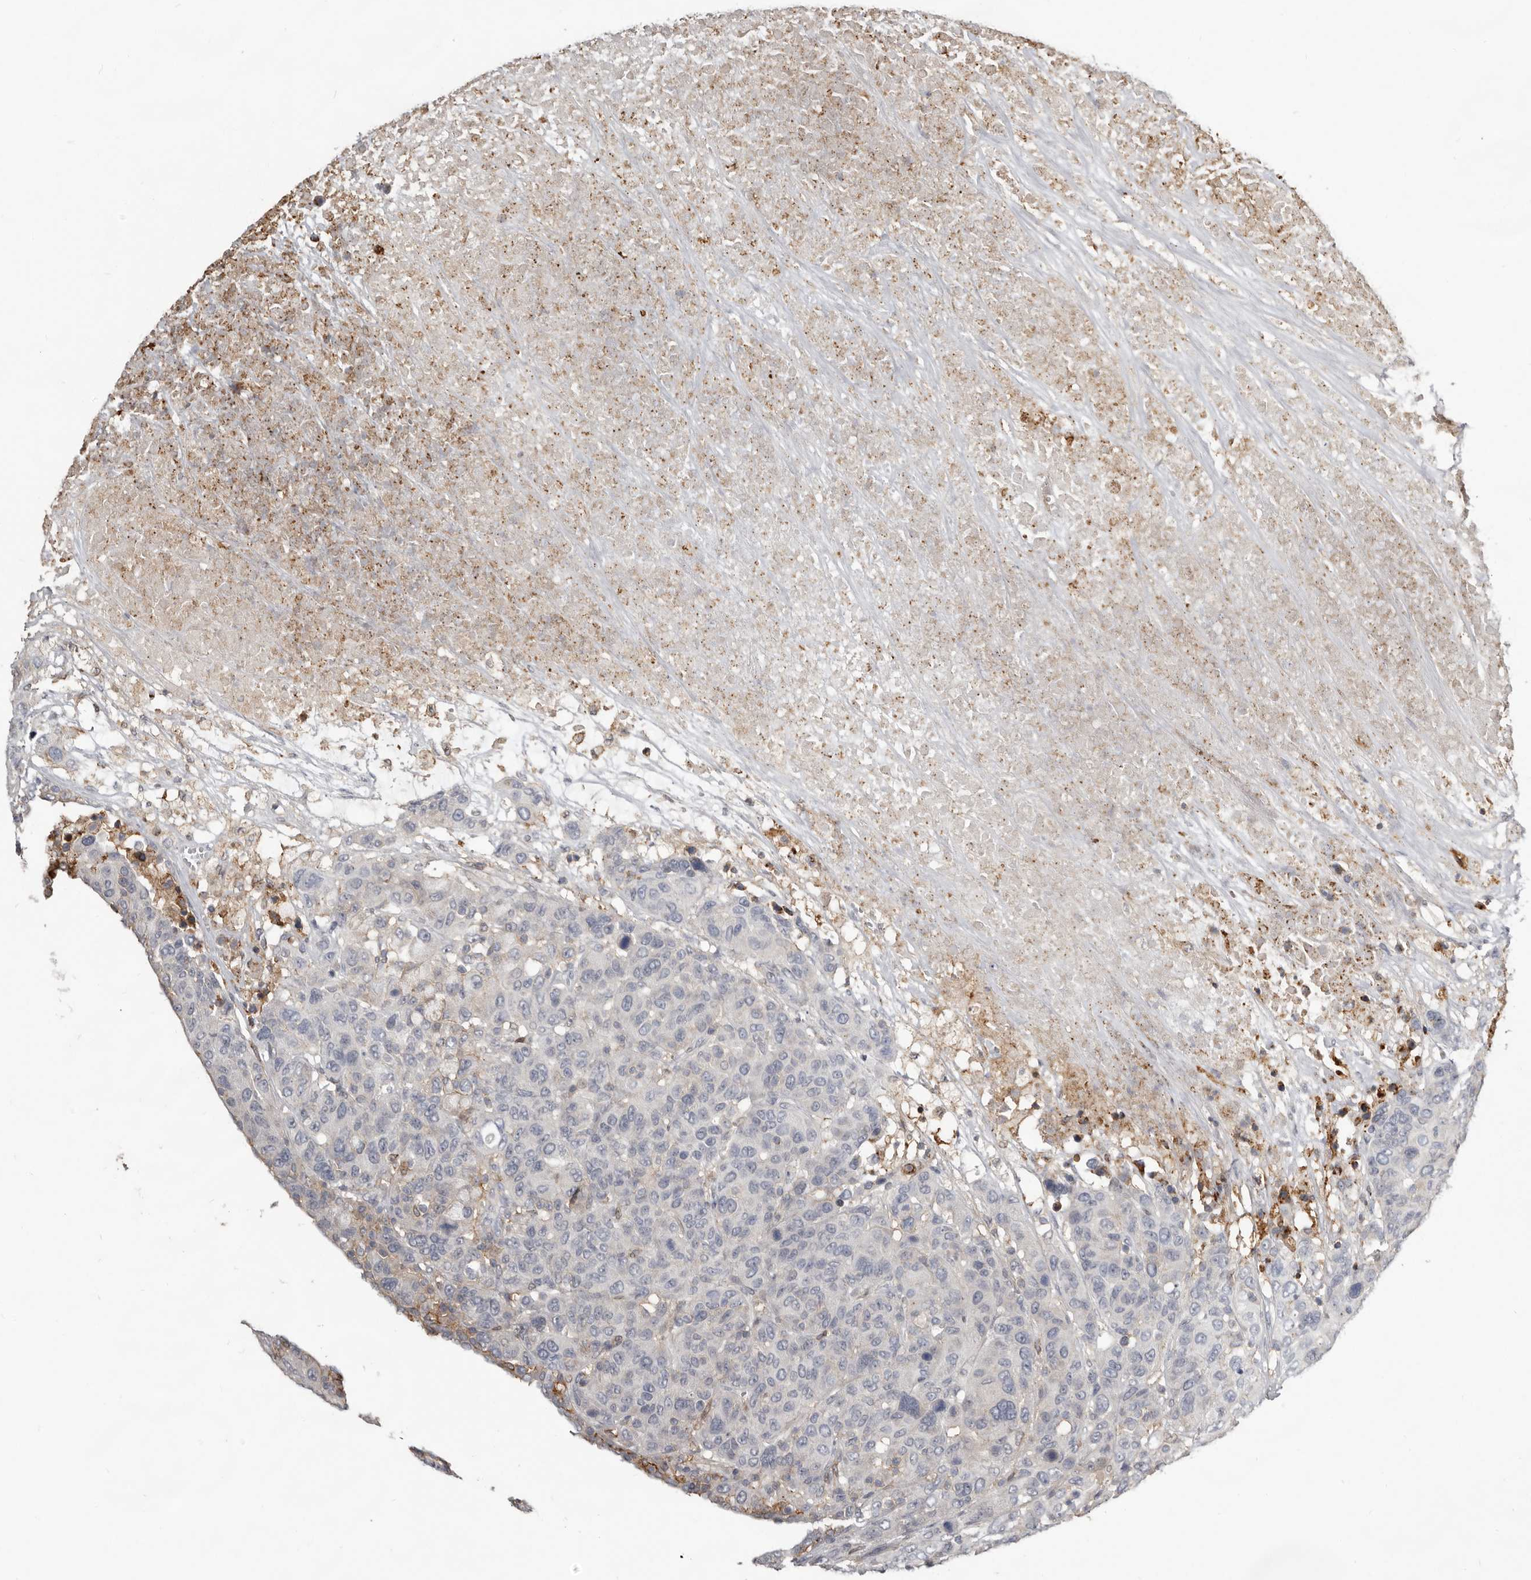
{"staining": {"intensity": "negative", "quantity": "none", "location": "none"}, "tissue": "breast cancer", "cell_type": "Tumor cells", "image_type": "cancer", "snomed": [{"axis": "morphology", "description": "Duct carcinoma"}, {"axis": "topography", "description": "Breast"}], "caption": "Protein analysis of breast cancer shows no significant staining in tumor cells.", "gene": "KIF26B", "patient": {"sex": "female", "age": 37}}